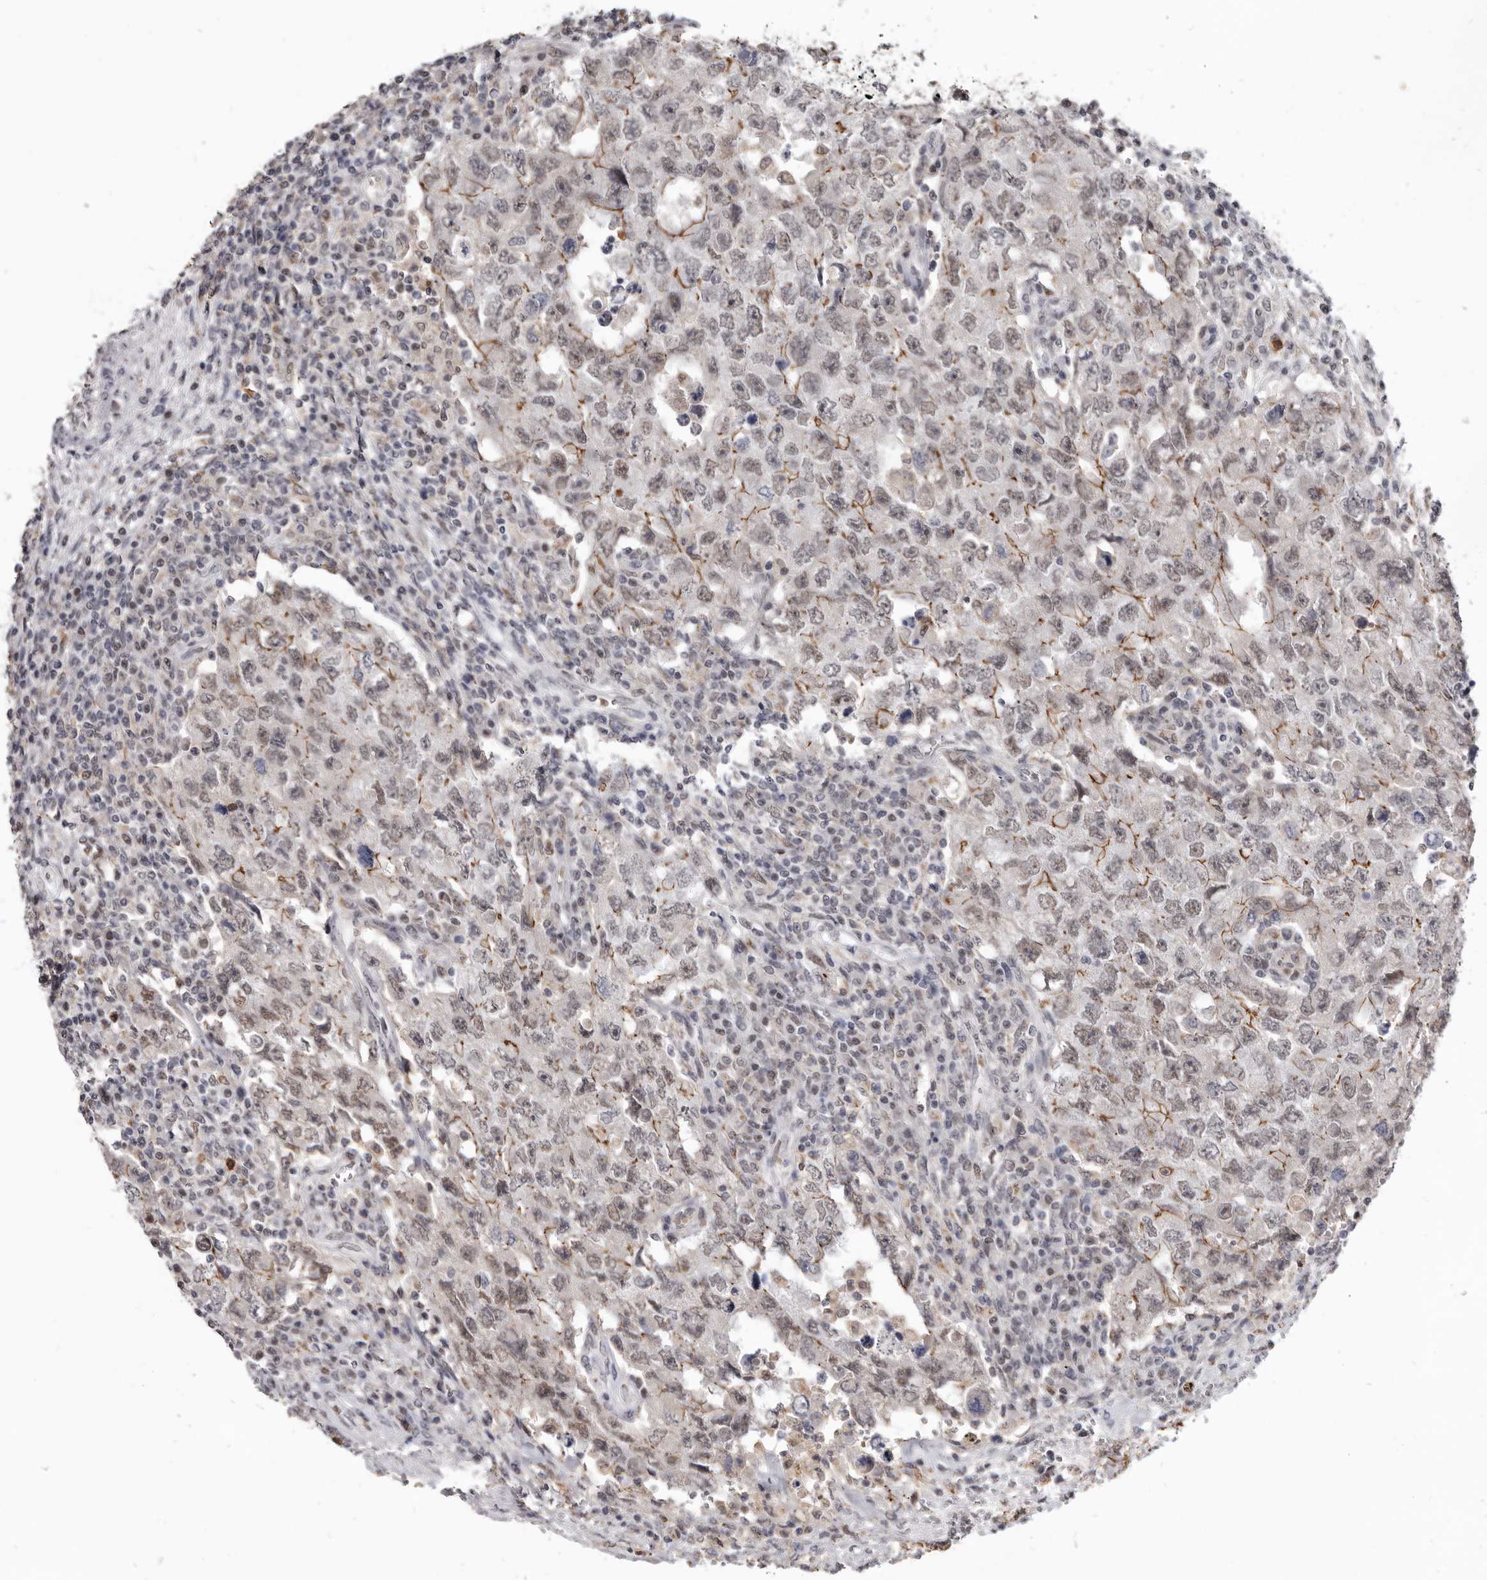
{"staining": {"intensity": "moderate", "quantity": "25%-75%", "location": "cytoplasmic/membranous,nuclear"}, "tissue": "testis cancer", "cell_type": "Tumor cells", "image_type": "cancer", "snomed": [{"axis": "morphology", "description": "Carcinoma, Embryonal, NOS"}, {"axis": "topography", "description": "Testis"}], "caption": "Immunohistochemical staining of human testis cancer displays moderate cytoplasmic/membranous and nuclear protein positivity in approximately 25%-75% of tumor cells.", "gene": "CGN", "patient": {"sex": "male", "age": 26}}